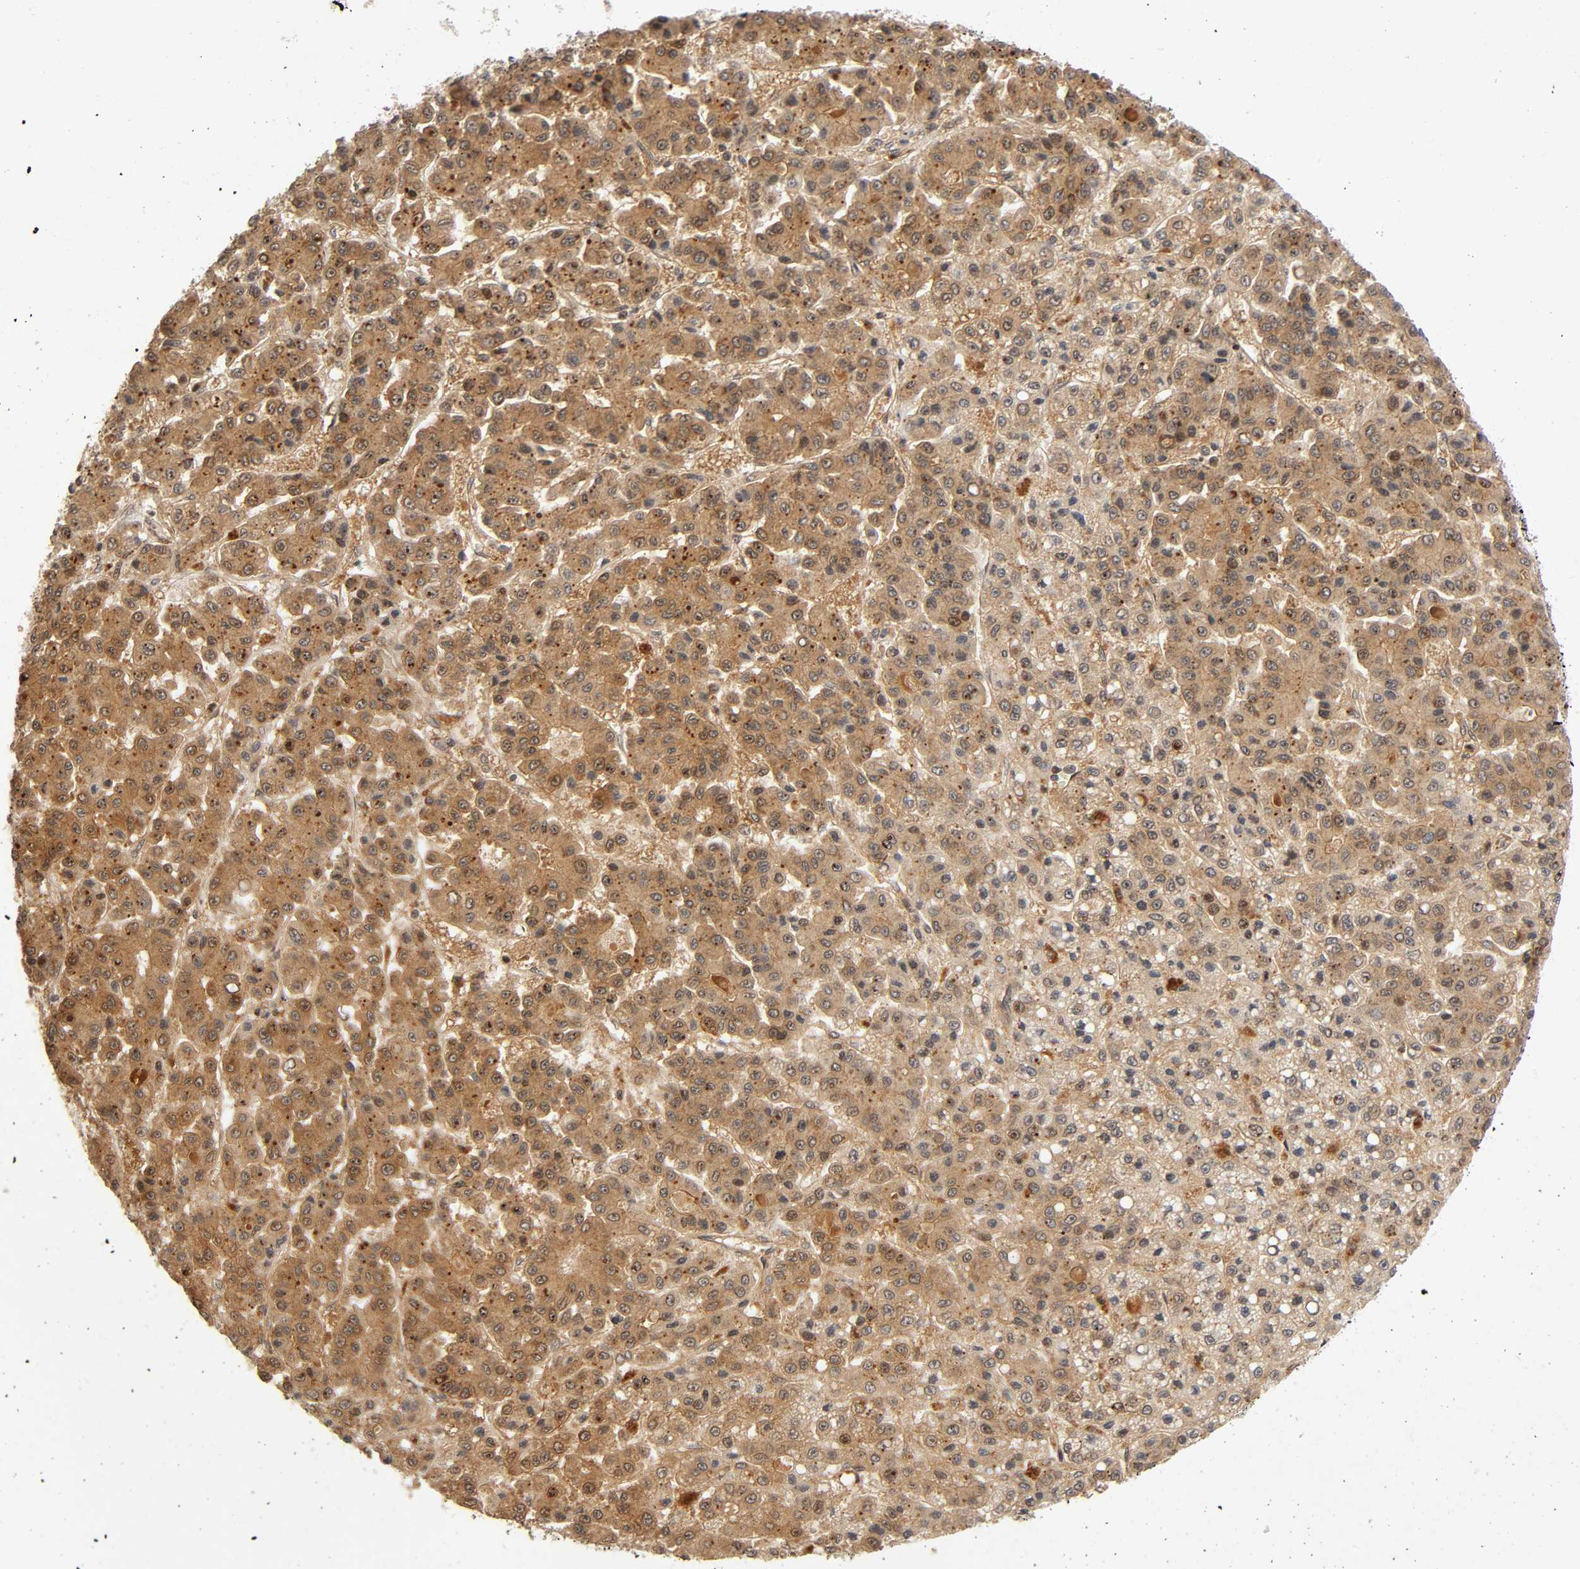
{"staining": {"intensity": "moderate", "quantity": ">75%", "location": "cytoplasmic/membranous,nuclear"}, "tissue": "liver cancer", "cell_type": "Tumor cells", "image_type": "cancer", "snomed": [{"axis": "morphology", "description": "Carcinoma, Hepatocellular, NOS"}, {"axis": "topography", "description": "Liver"}], "caption": "Protein staining demonstrates moderate cytoplasmic/membranous and nuclear positivity in approximately >75% of tumor cells in liver cancer.", "gene": "IQCJ-SCHIP1", "patient": {"sex": "male", "age": 70}}